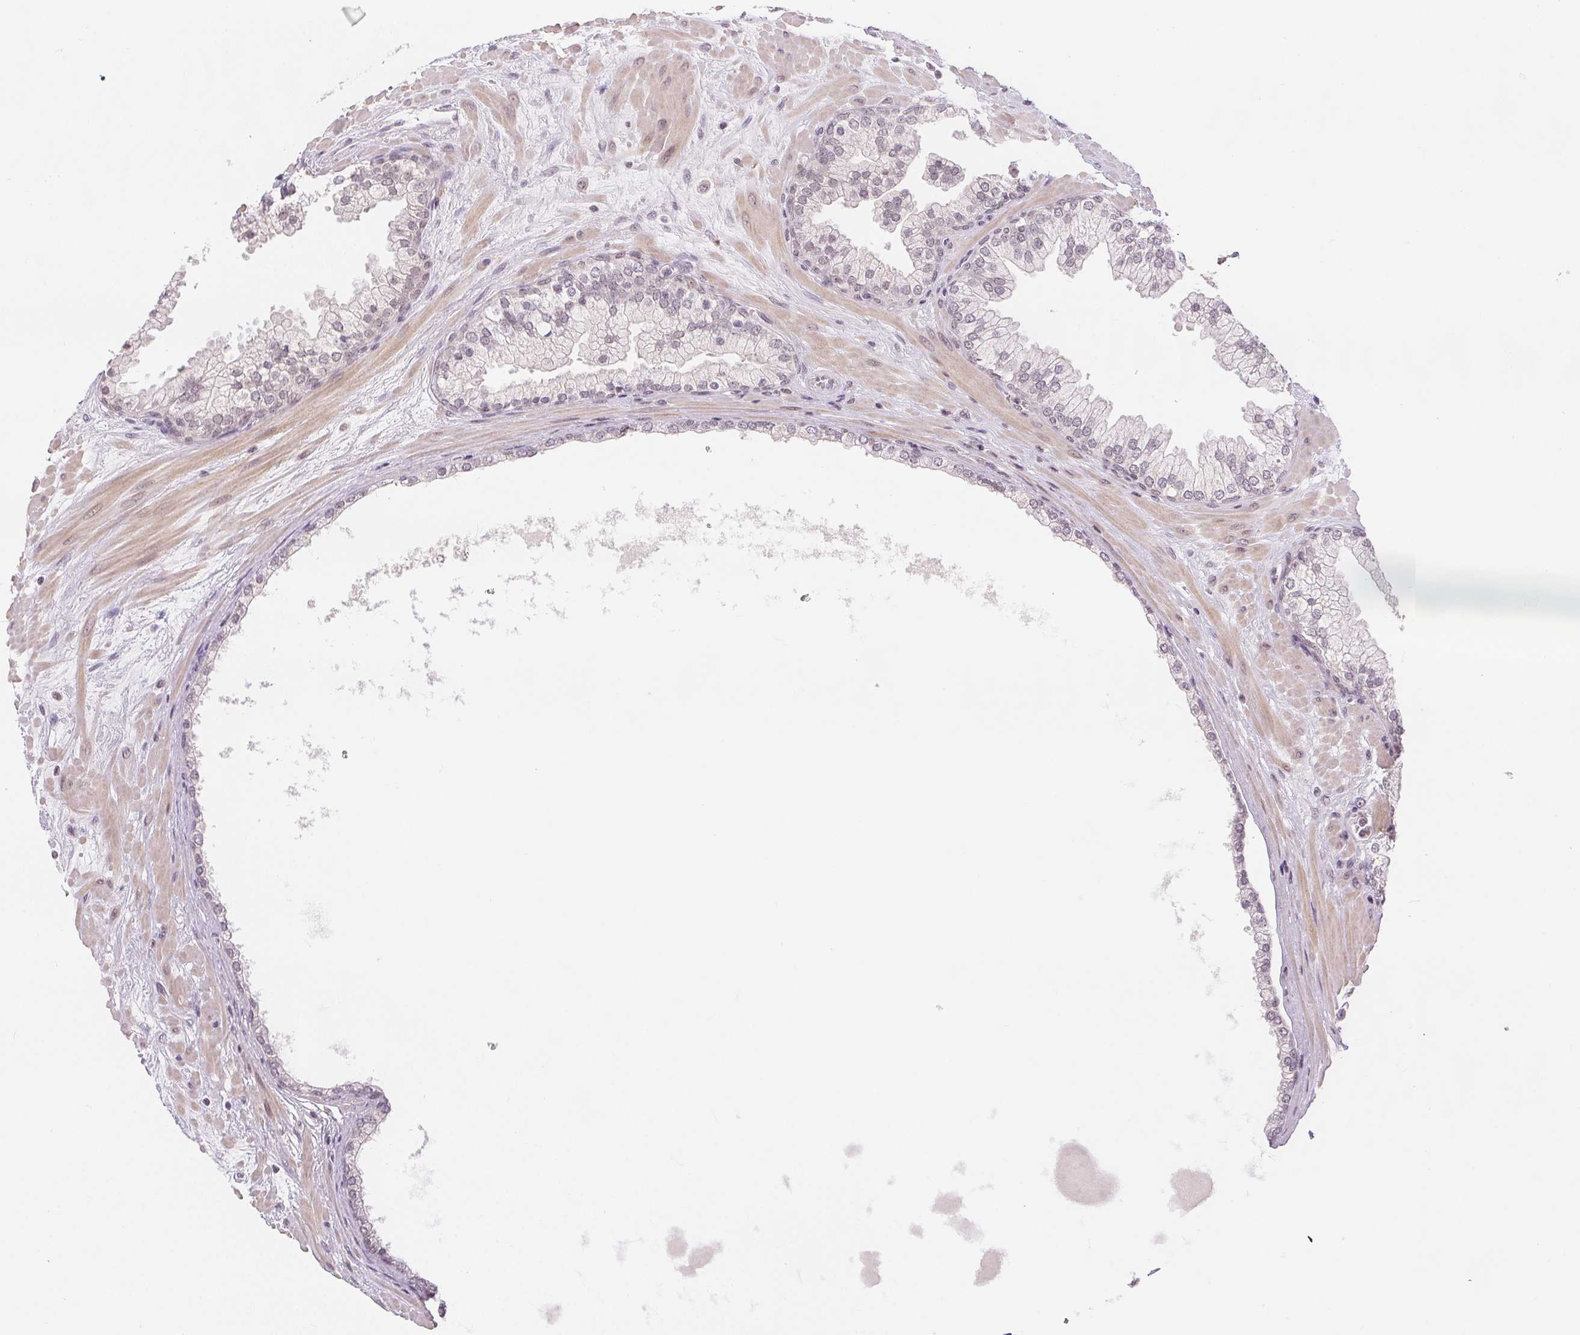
{"staining": {"intensity": "weak", "quantity": "25%-75%", "location": "nuclear"}, "tissue": "prostate", "cell_type": "Glandular cells", "image_type": "normal", "snomed": [{"axis": "morphology", "description": "Normal tissue, NOS"}, {"axis": "topography", "description": "Prostate"}, {"axis": "topography", "description": "Peripheral nerve tissue"}], "caption": "A high-resolution photomicrograph shows immunohistochemistry (IHC) staining of unremarkable prostate, which exhibits weak nuclear expression in about 25%-75% of glandular cells.", "gene": "DEK", "patient": {"sex": "male", "age": 61}}